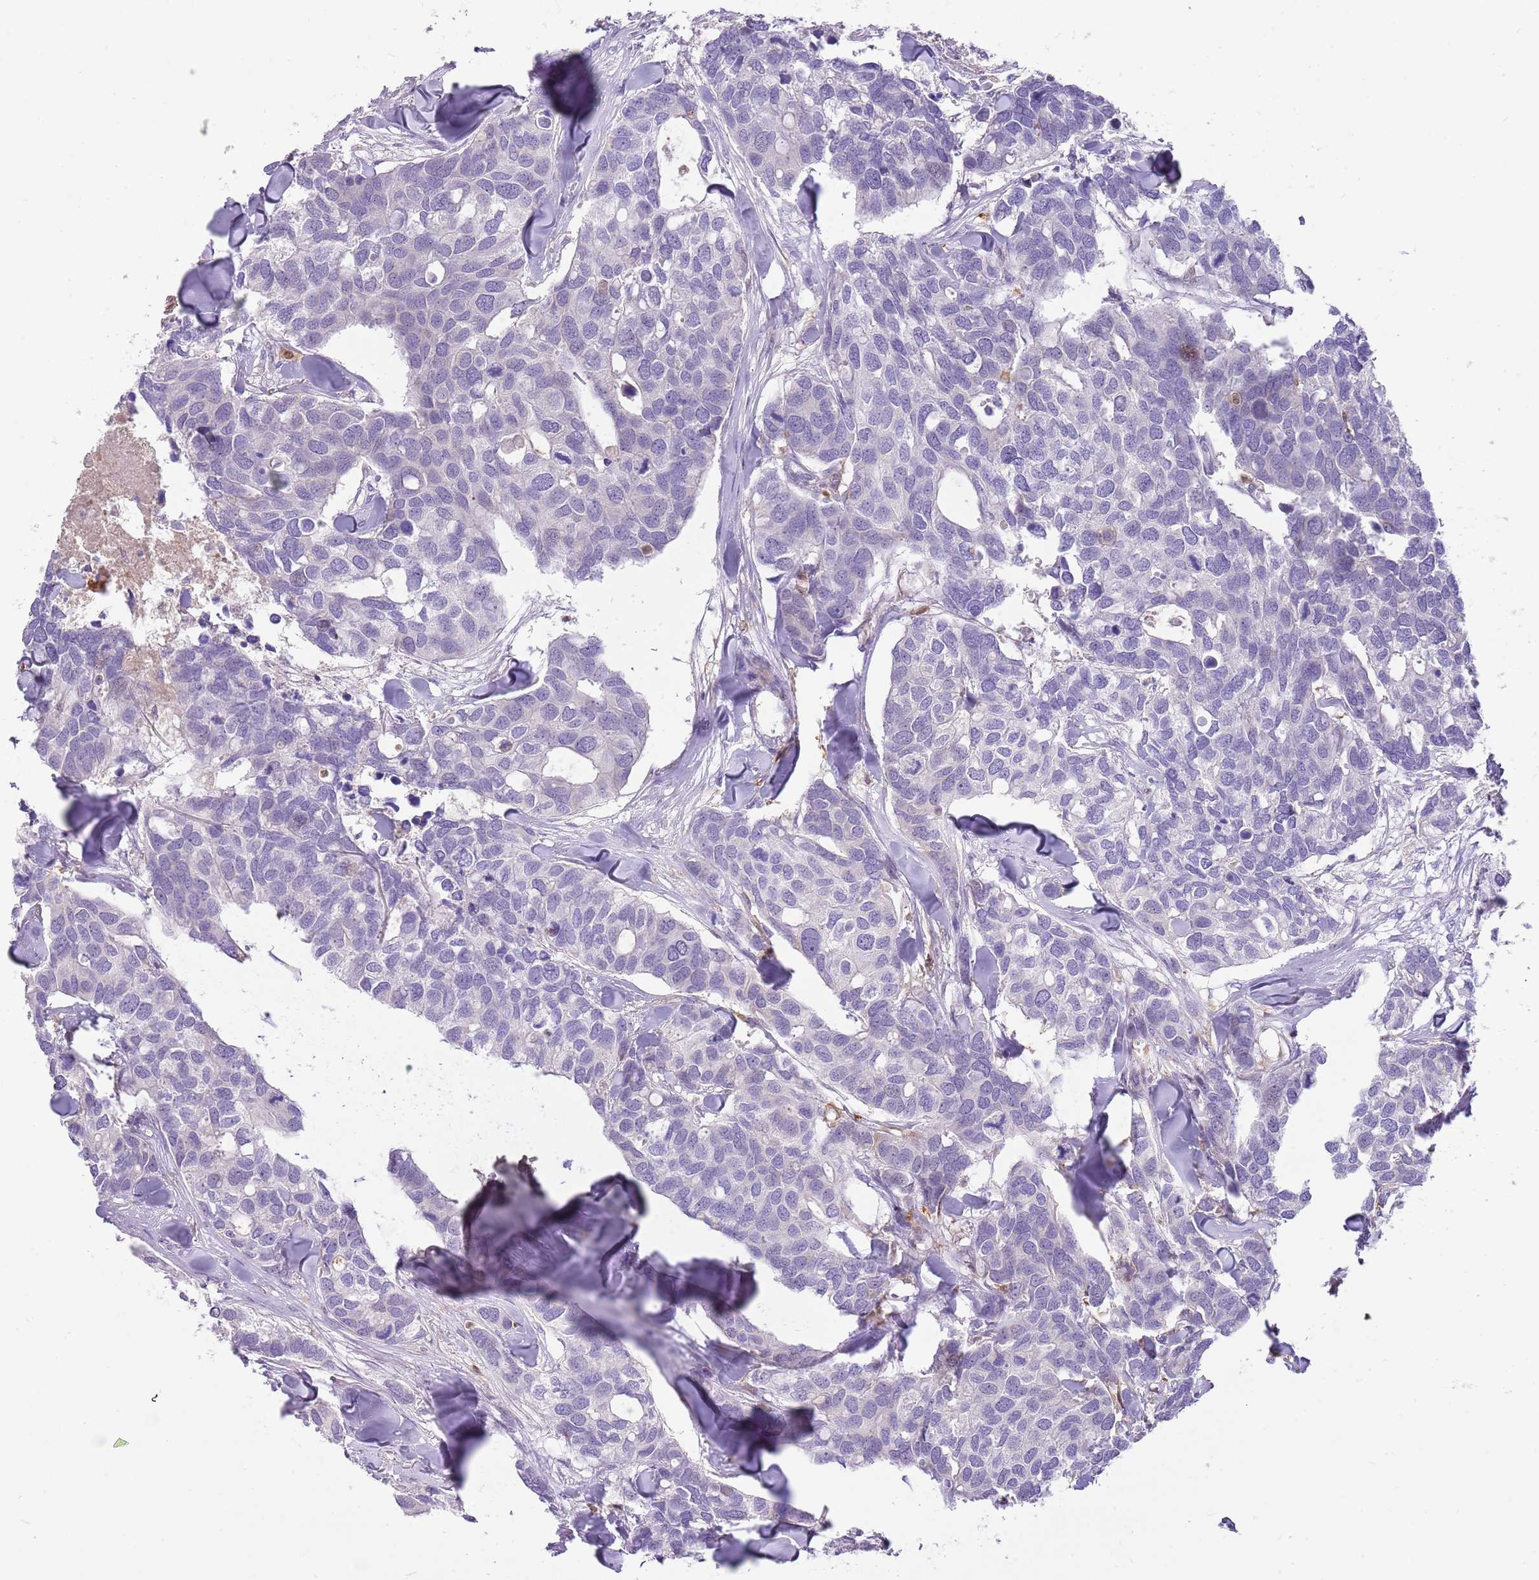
{"staining": {"intensity": "negative", "quantity": "none", "location": "none"}, "tissue": "breast cancer", "cell_type": "Tumor cells", "image_type": "cancer", "snomed": [{"axis": "morphology", "description": "Duct carcinoma"}, {"axis": "topography", "description": "Breast"}], "caption": "High magnification brightfield microscopy of intraductal carcinoma (breast) stained with DAB (3,3'-diaminobenzidine) (brown) and counterstained with hematoxylin (blue): tumor cells show no significant positivity.", "gene": "DIPK1C", "patient": {"sex": "female", "age": 83}}